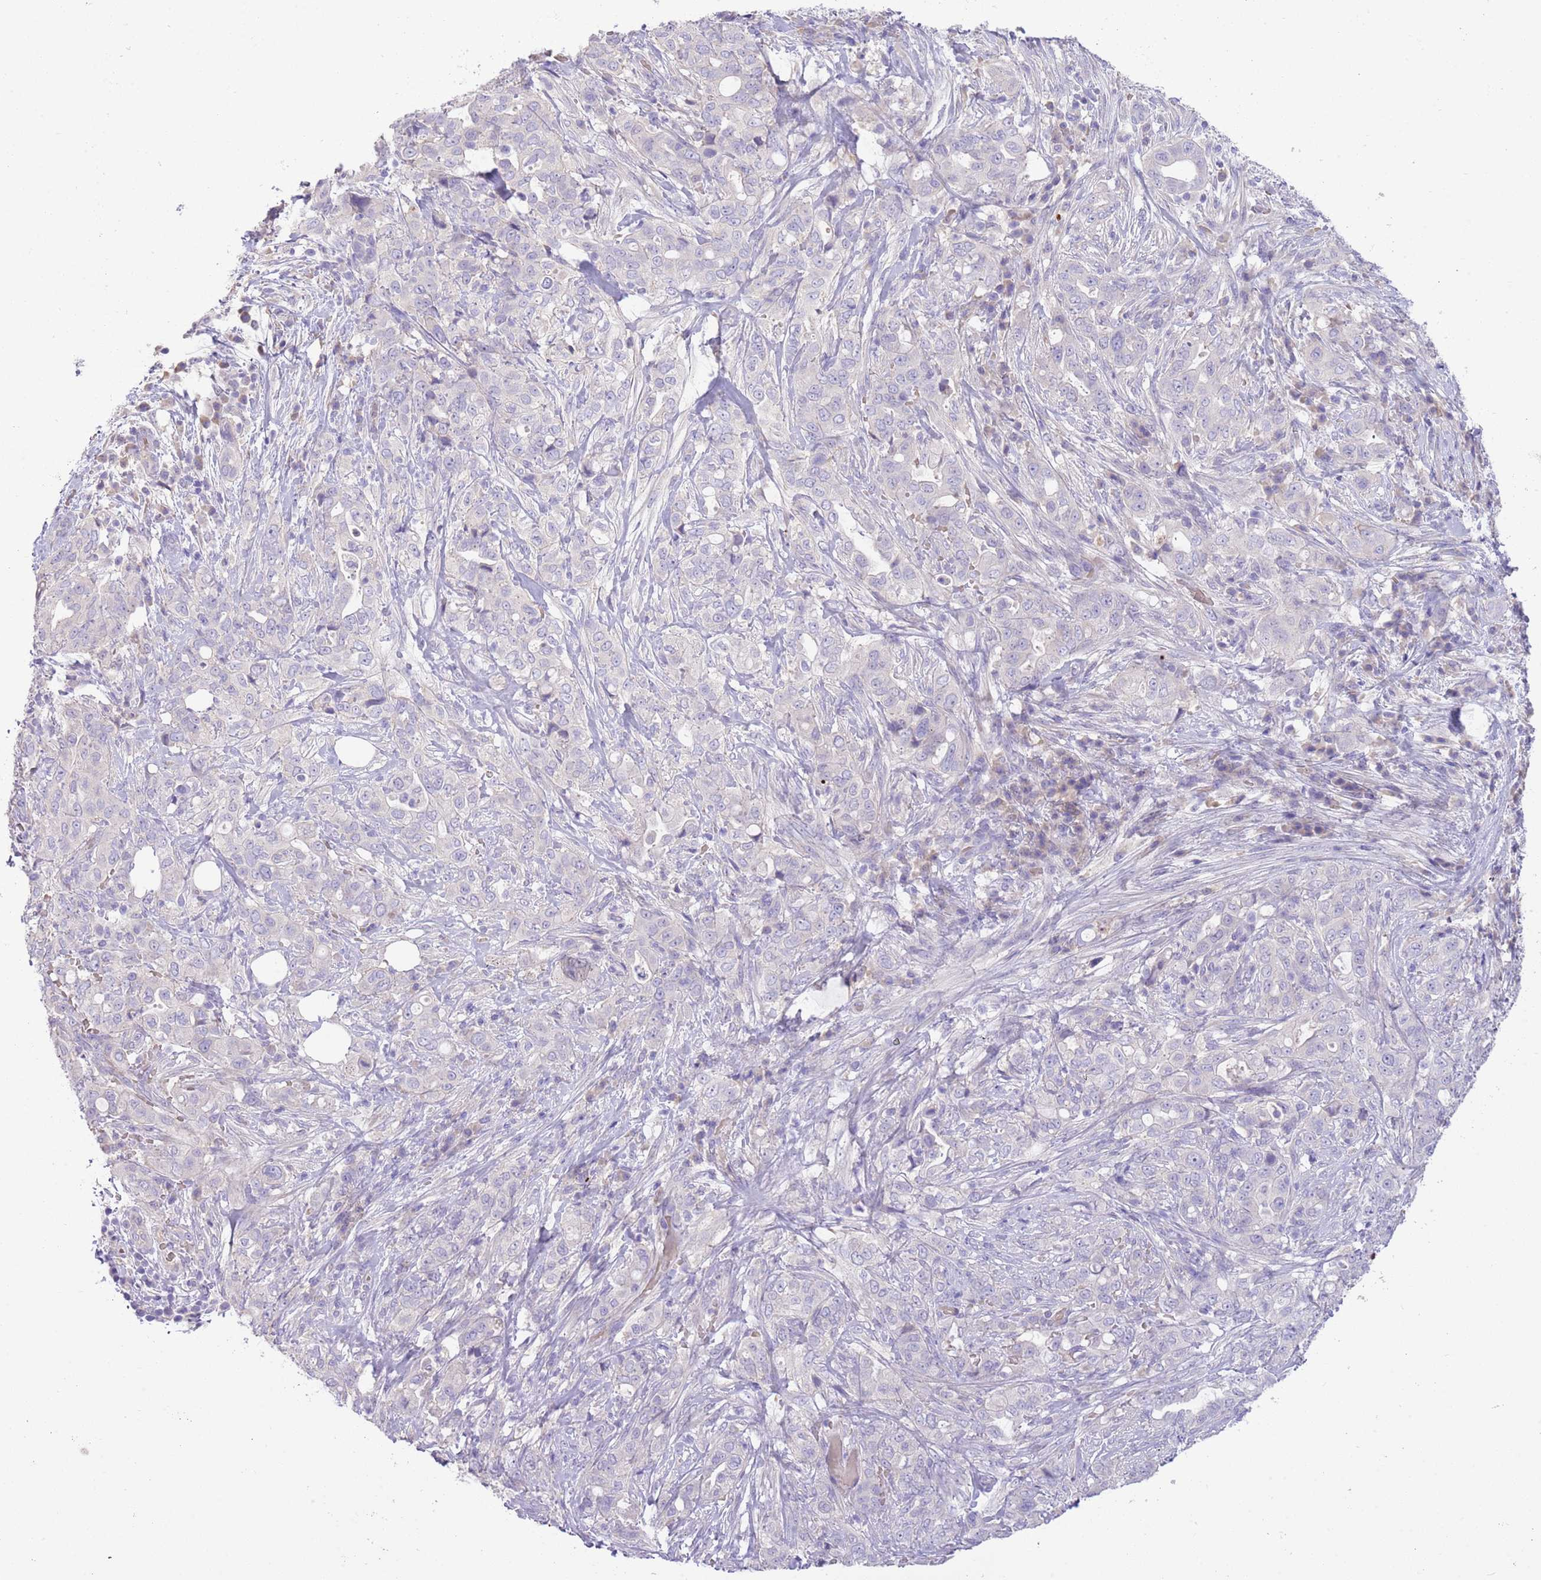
{"staining": {"intensity": "negative", "quantity": "none", "location": "none"}, "tissue": "pancreatic cancer", "cell_type": "Tumor cells", "image_type": "cancer", "snomed": [{"axis": "morphology", "description": "Normal tissue, NOS"}, {"axis": "morphology", "description": "Adenocarcinoma, NOS"}, {"axis": "topography", "description": "Lymph node"}, {"axis": "topography", "description": "Pancreas"}], "caption": "This is an IHC photomicrograph of human pancreatic cancer (adenocarcinoma). There is no expression in tumor cells.", "gene": "SFTPA1", "patient": {"sex": "female", "age": 67}}